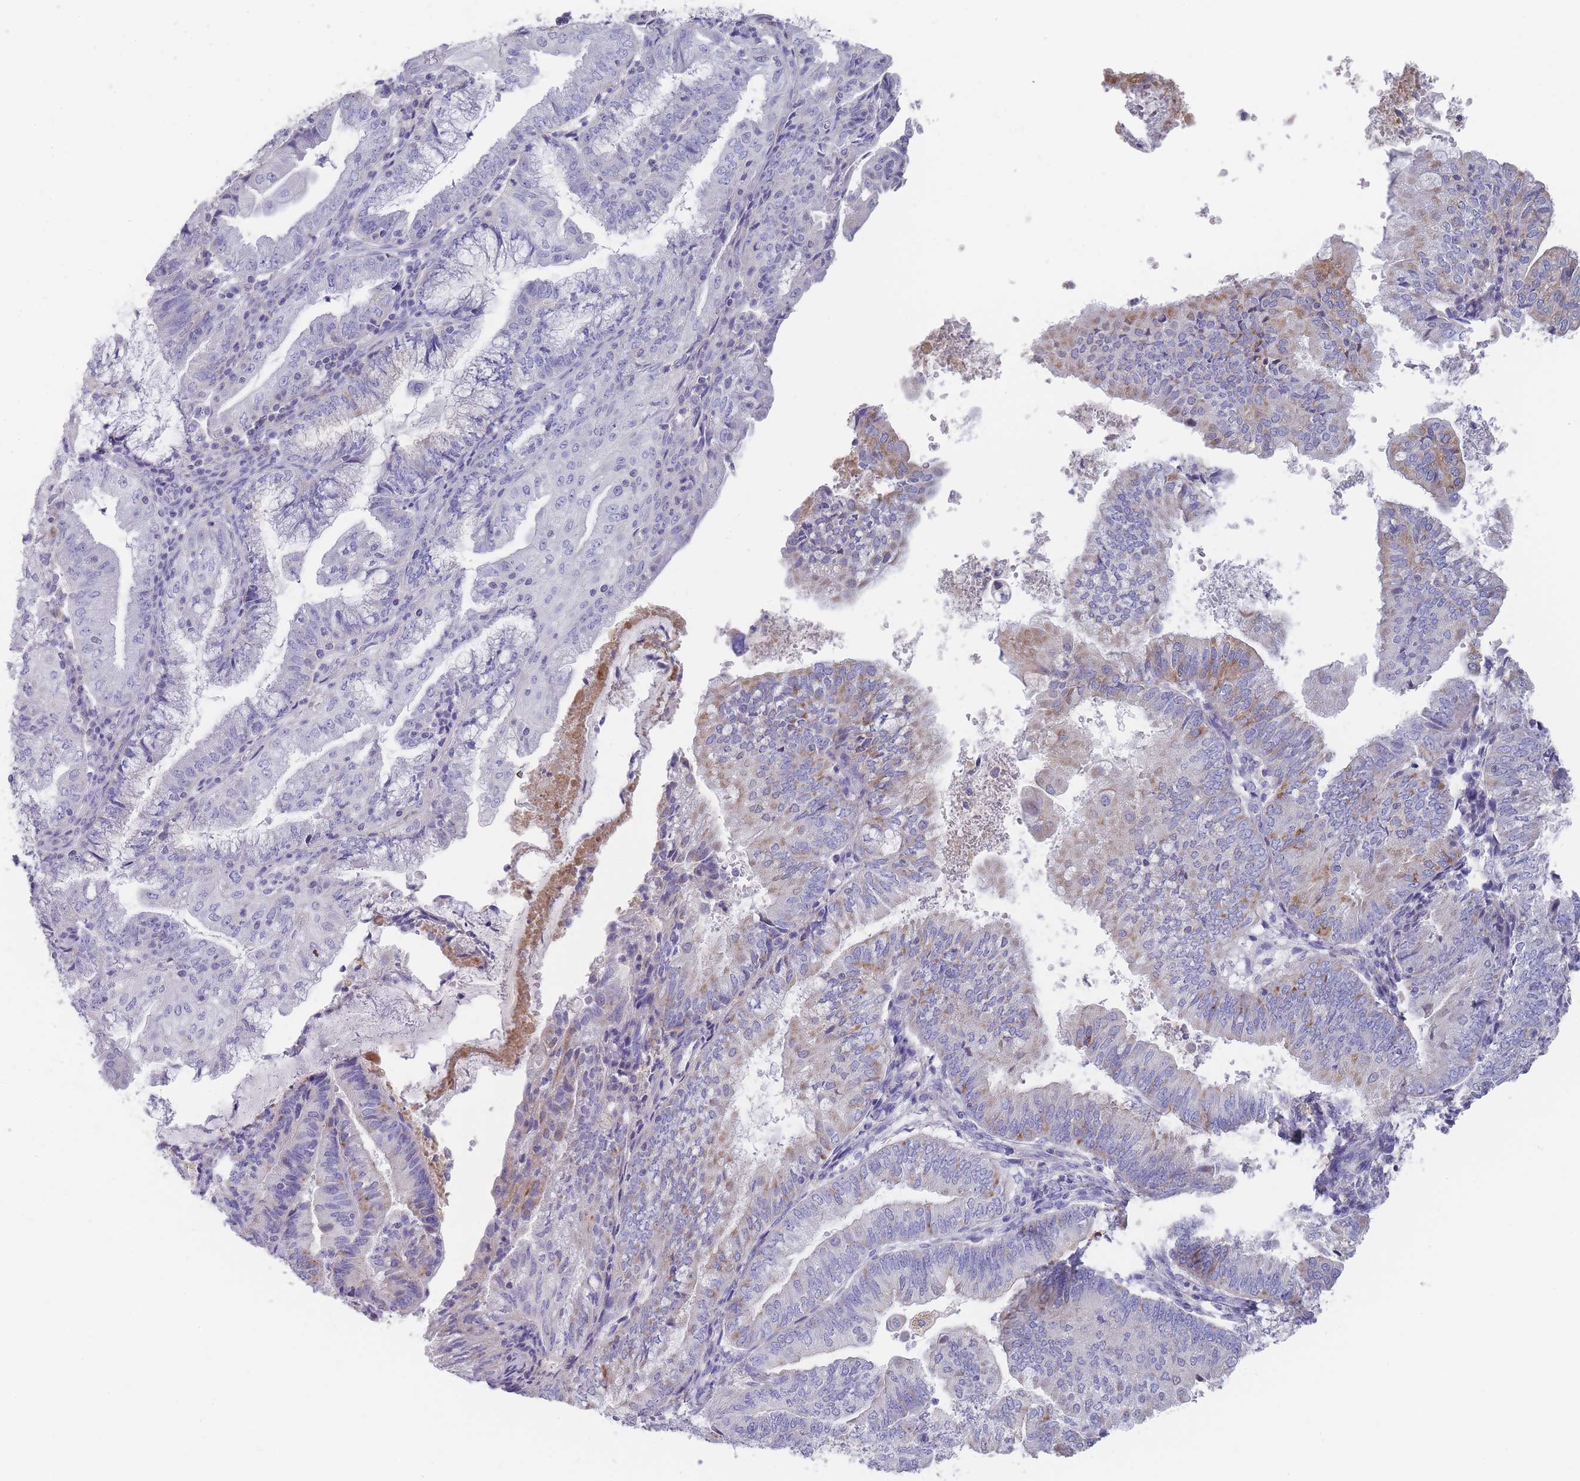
{"staining": {"intensity": "moderate", "quantity": "<25%", "location": "cytoplasmic/membranous"}, "tissue": "endometrial cancer", "cell_type": "Tumor cells", "image_type": "cancer", "snomed": [{"axis": "morphology", "description": "Adenocarcinoma, NOS"}, {"axis": "topography", "description": "Endometrium"}], "caption": "Adenocarcinoma (endometrial) stained with DAB IHC exhibits low levels of moderate cytoplasmic/membranous positivity in approximately <25% of tumor cells.", "gene": "SCCPDH", "patient": {"sex": "female", "age": 55}}